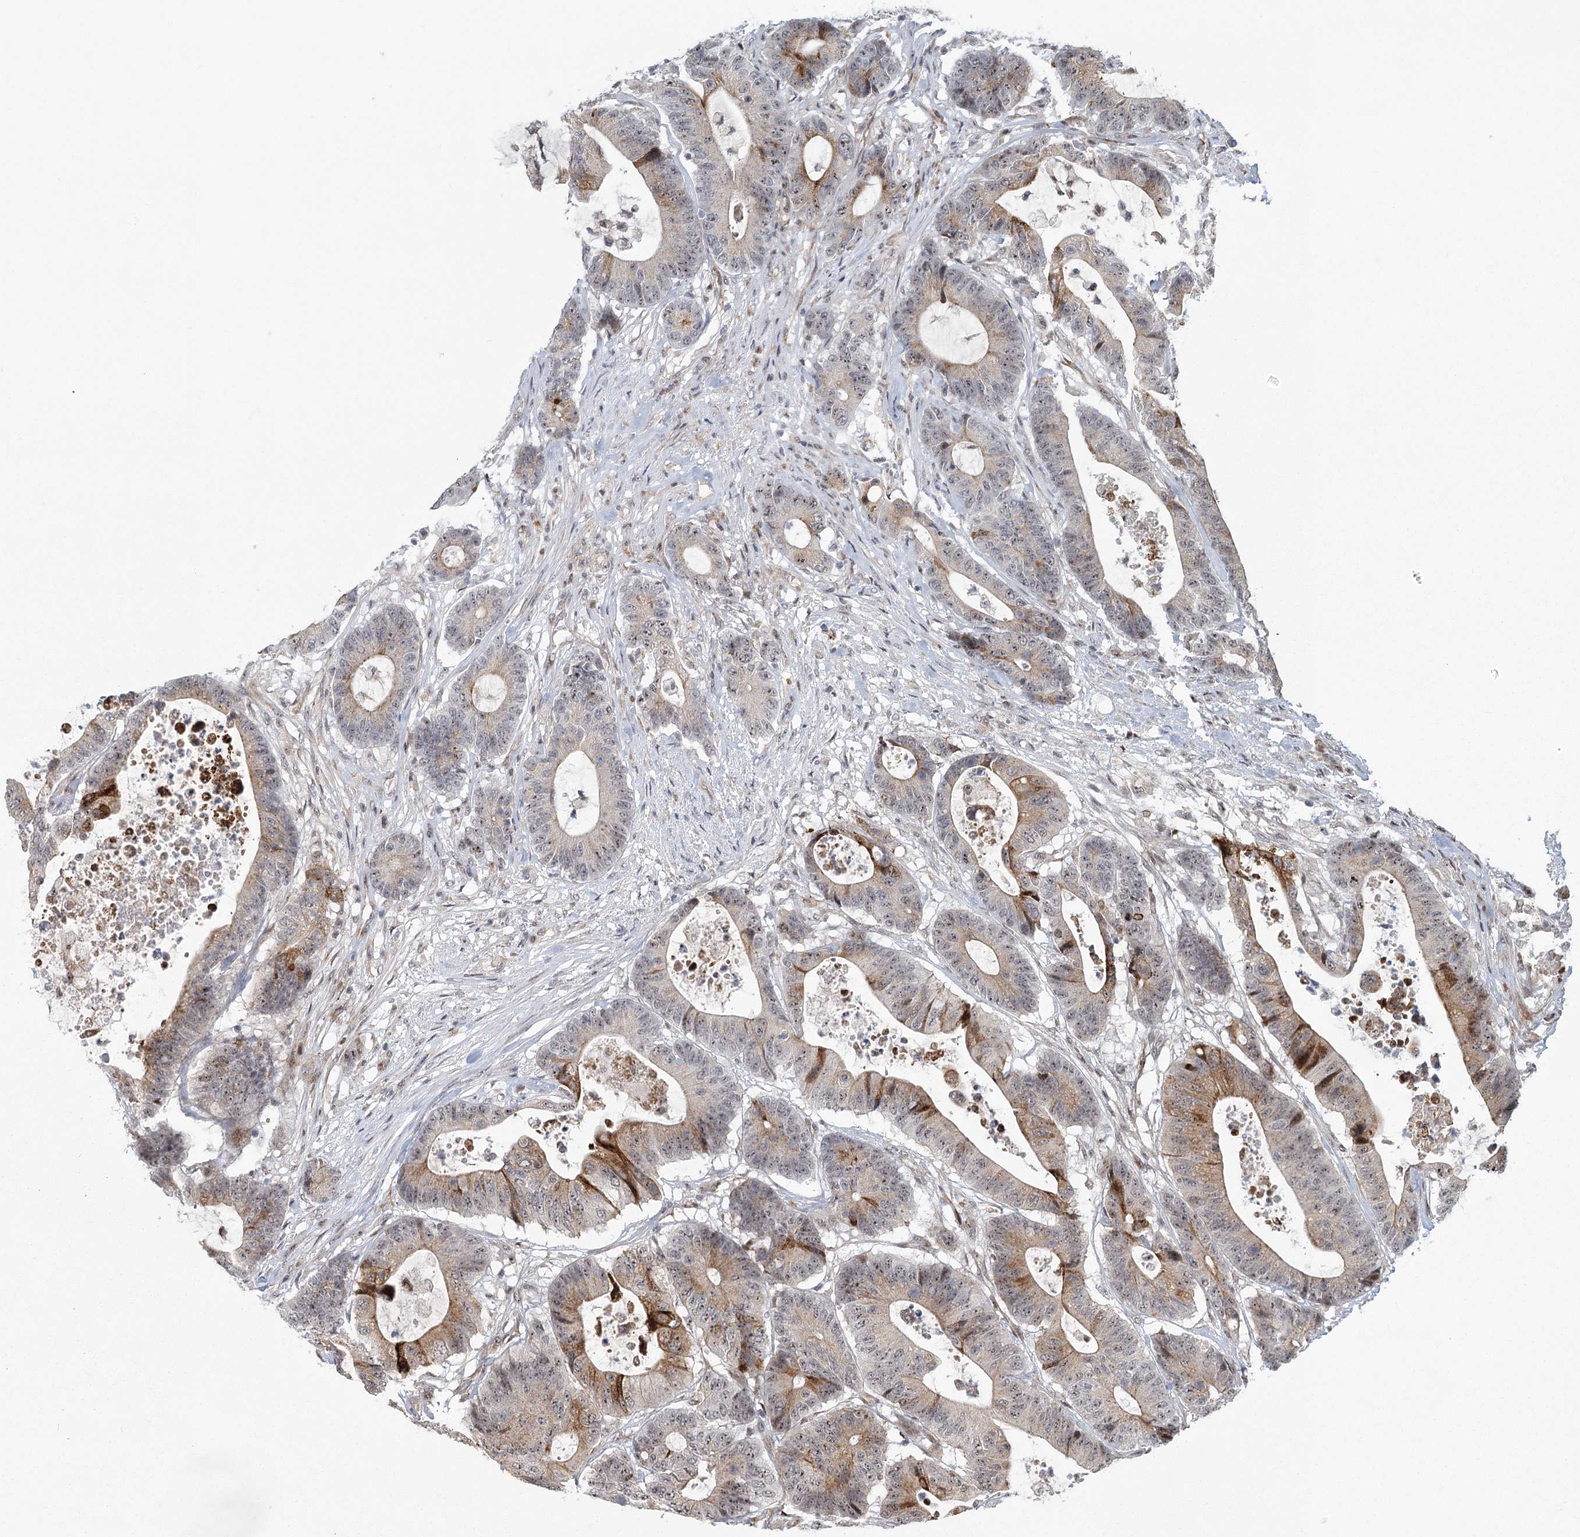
{"staining": {"intensity": "moderate", "quantity": "<25%", "location": "cytoplasmic/membranous"}, "tissue": "colorectal cancer", "cell_type": "Tumor cells", "image_type": "cancer", "snomed": [{"axis": "morphology", "description": "Adenocarcinoma, NOS"}, {"axis": "topography", "description": "Colon"}], "caption": "DAB immunohistochemical staining of colorectal cancer exhibits moderate cytoplasmic/membranous protein expression in approximately <25% of tumor cells.", "gene": "PARM1", "patient": {"sex": "female", "age": 84}}